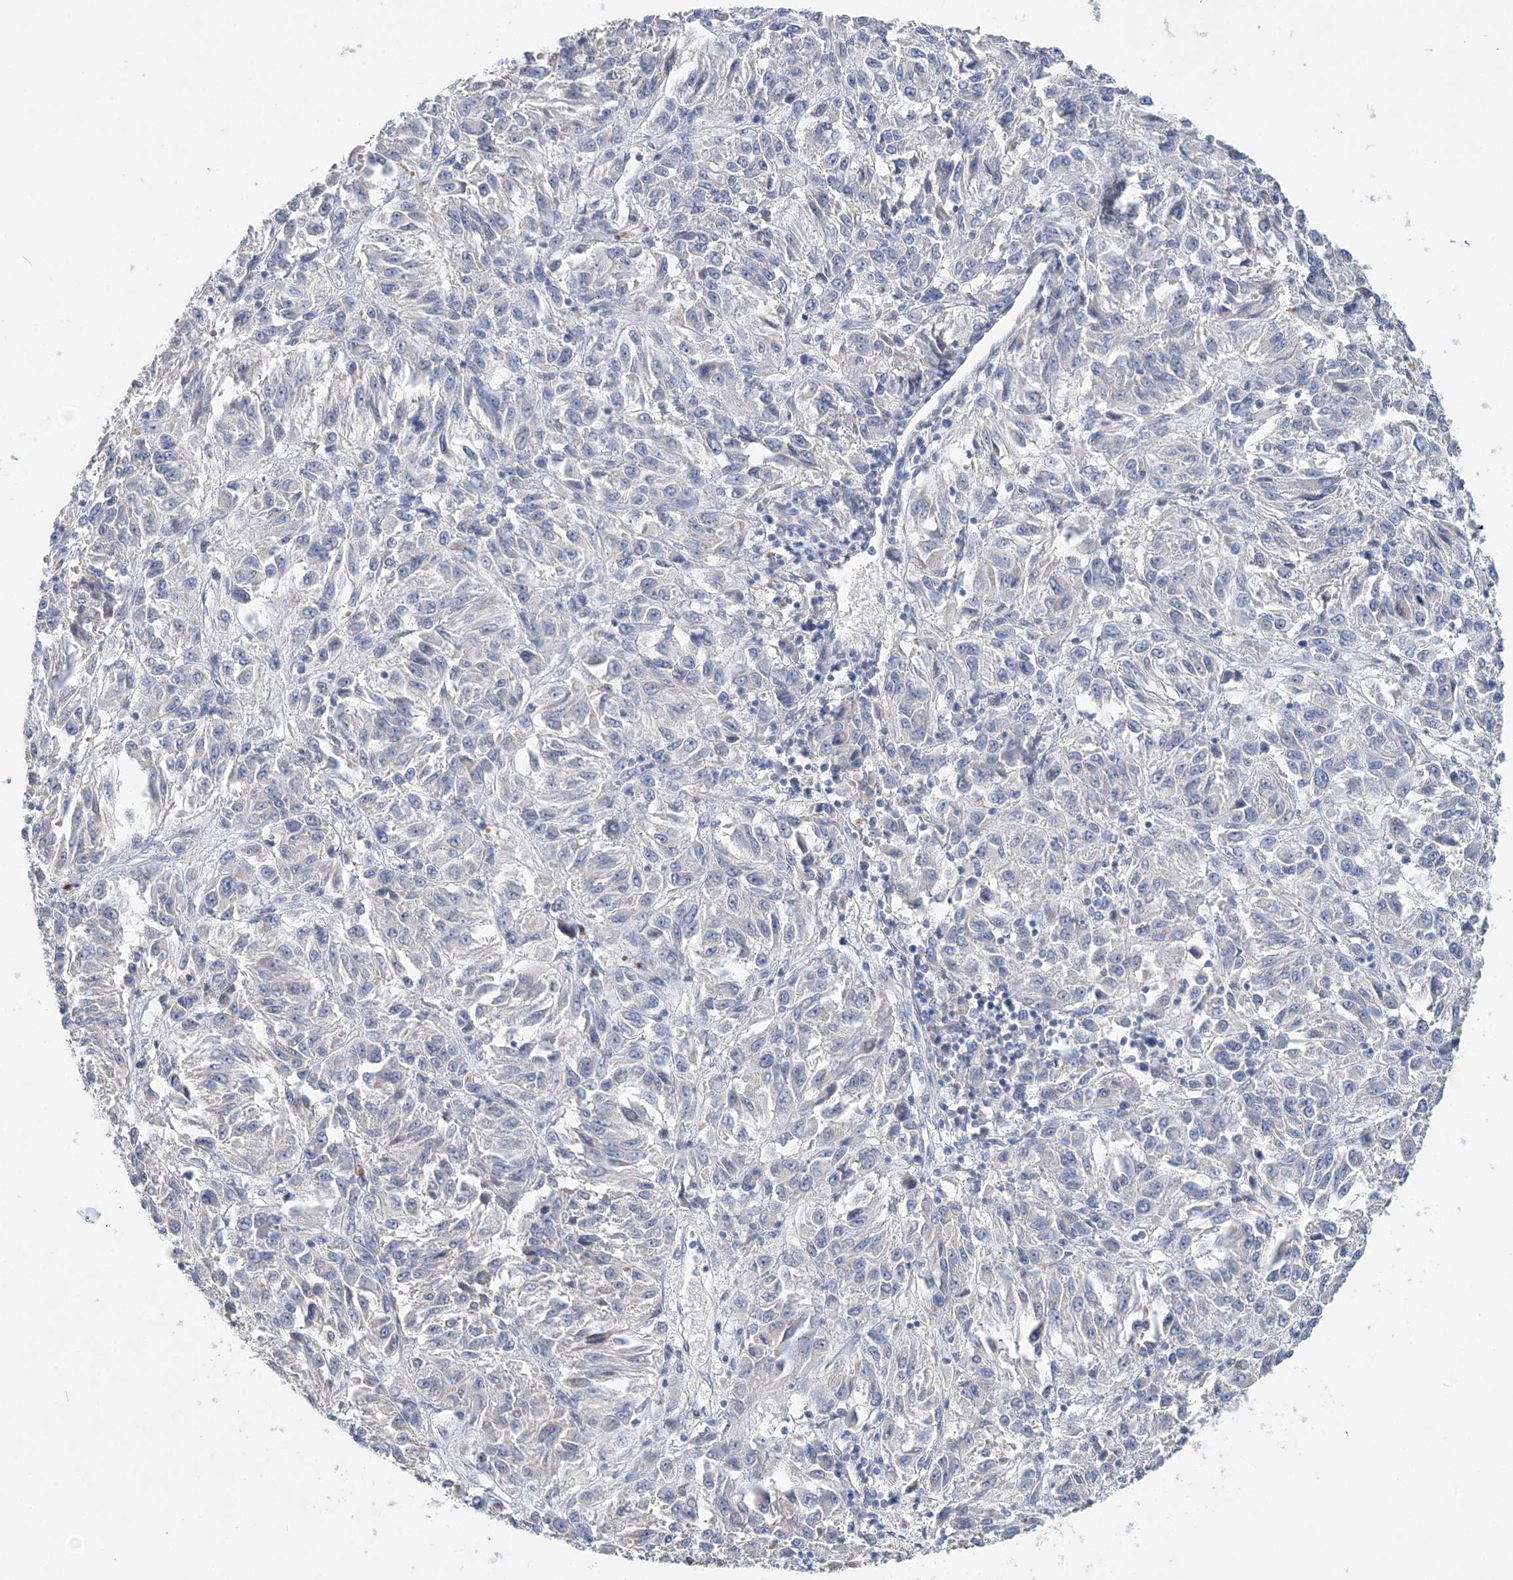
{"staining": {"intensity": "negative", "quantity": "none", "location": "none"}, "tissue": "melanoma", "cell_type": "Tumor cells", "image_type": "cancer", "snomed": [{"axis": "morphology", "description": "Malignant melanoma, Metastatic site"}, {"axis": "topography", "description": "Lung"}], "caption": "Immunohistochemistry image of neoplastic tissue: human malignant melanoma (metastatic site) stained with DAB reveals no significant protein expression in tumor cells. (Immunohistochemistry, brightfield microscopy, high magnification).", "gene": "LRRIQ4", "patient": {"sex": "male", "age": 64}}